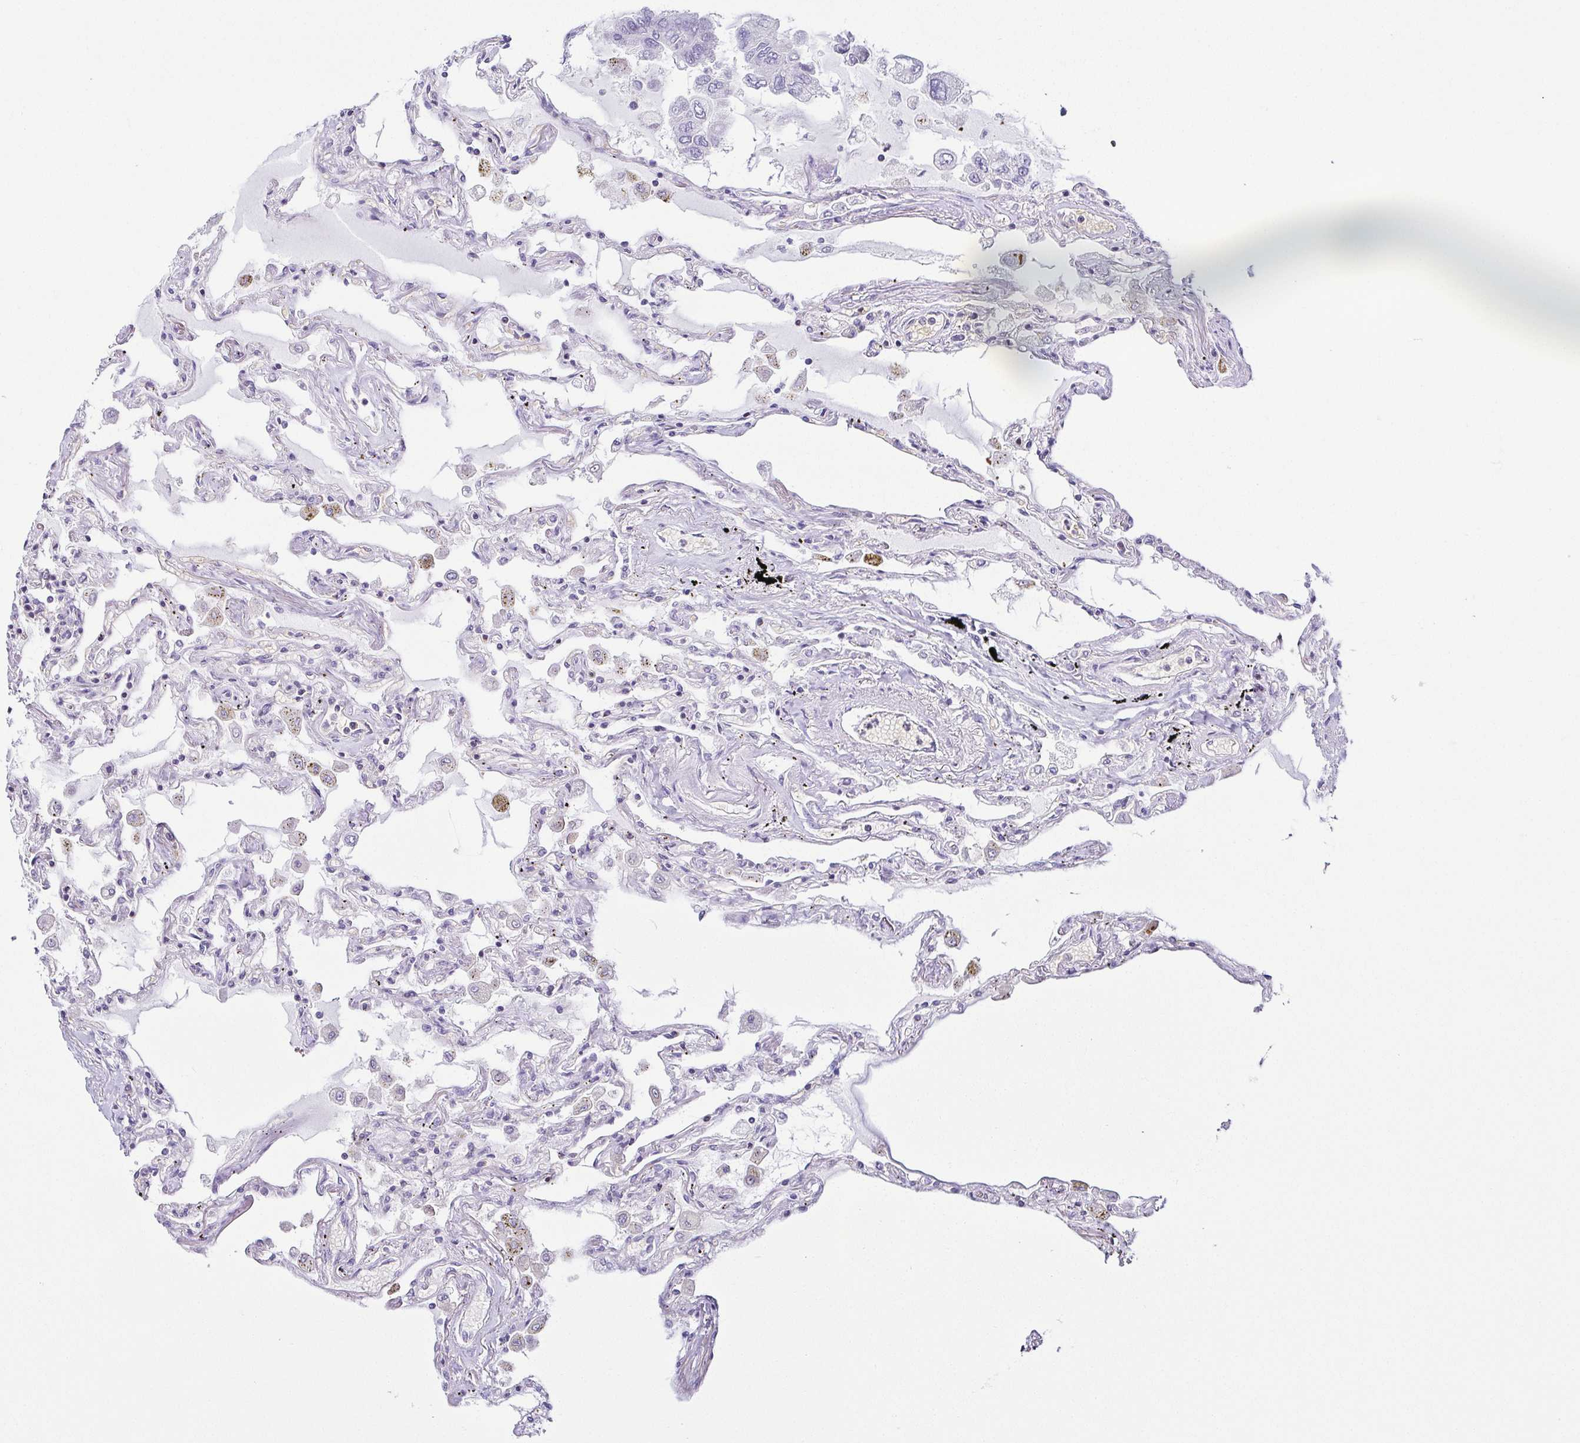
{"staining": {"intensity": "negative", "quantity": "none", "location": "none"}, "tissue": "lung", "cell_type": "Alveolar cells", "image_type": "normal", "snomed": [{"axis": "morphology", "description": "Normal tissue, NOS"}, {"axis": "morphology", "description": "Adenocarcinoma, NOS"}, {"axis": "topography", "description": "Cartilage tissue"}, {"axis": "topography", "description": "Lung"}], "caption": "This is a micrograph of IHC staining of unremarkable lung, which shows no staining in alveolar cells.", "gene": "FAM162B", "patient": {"sex": "female", "age": 67}}